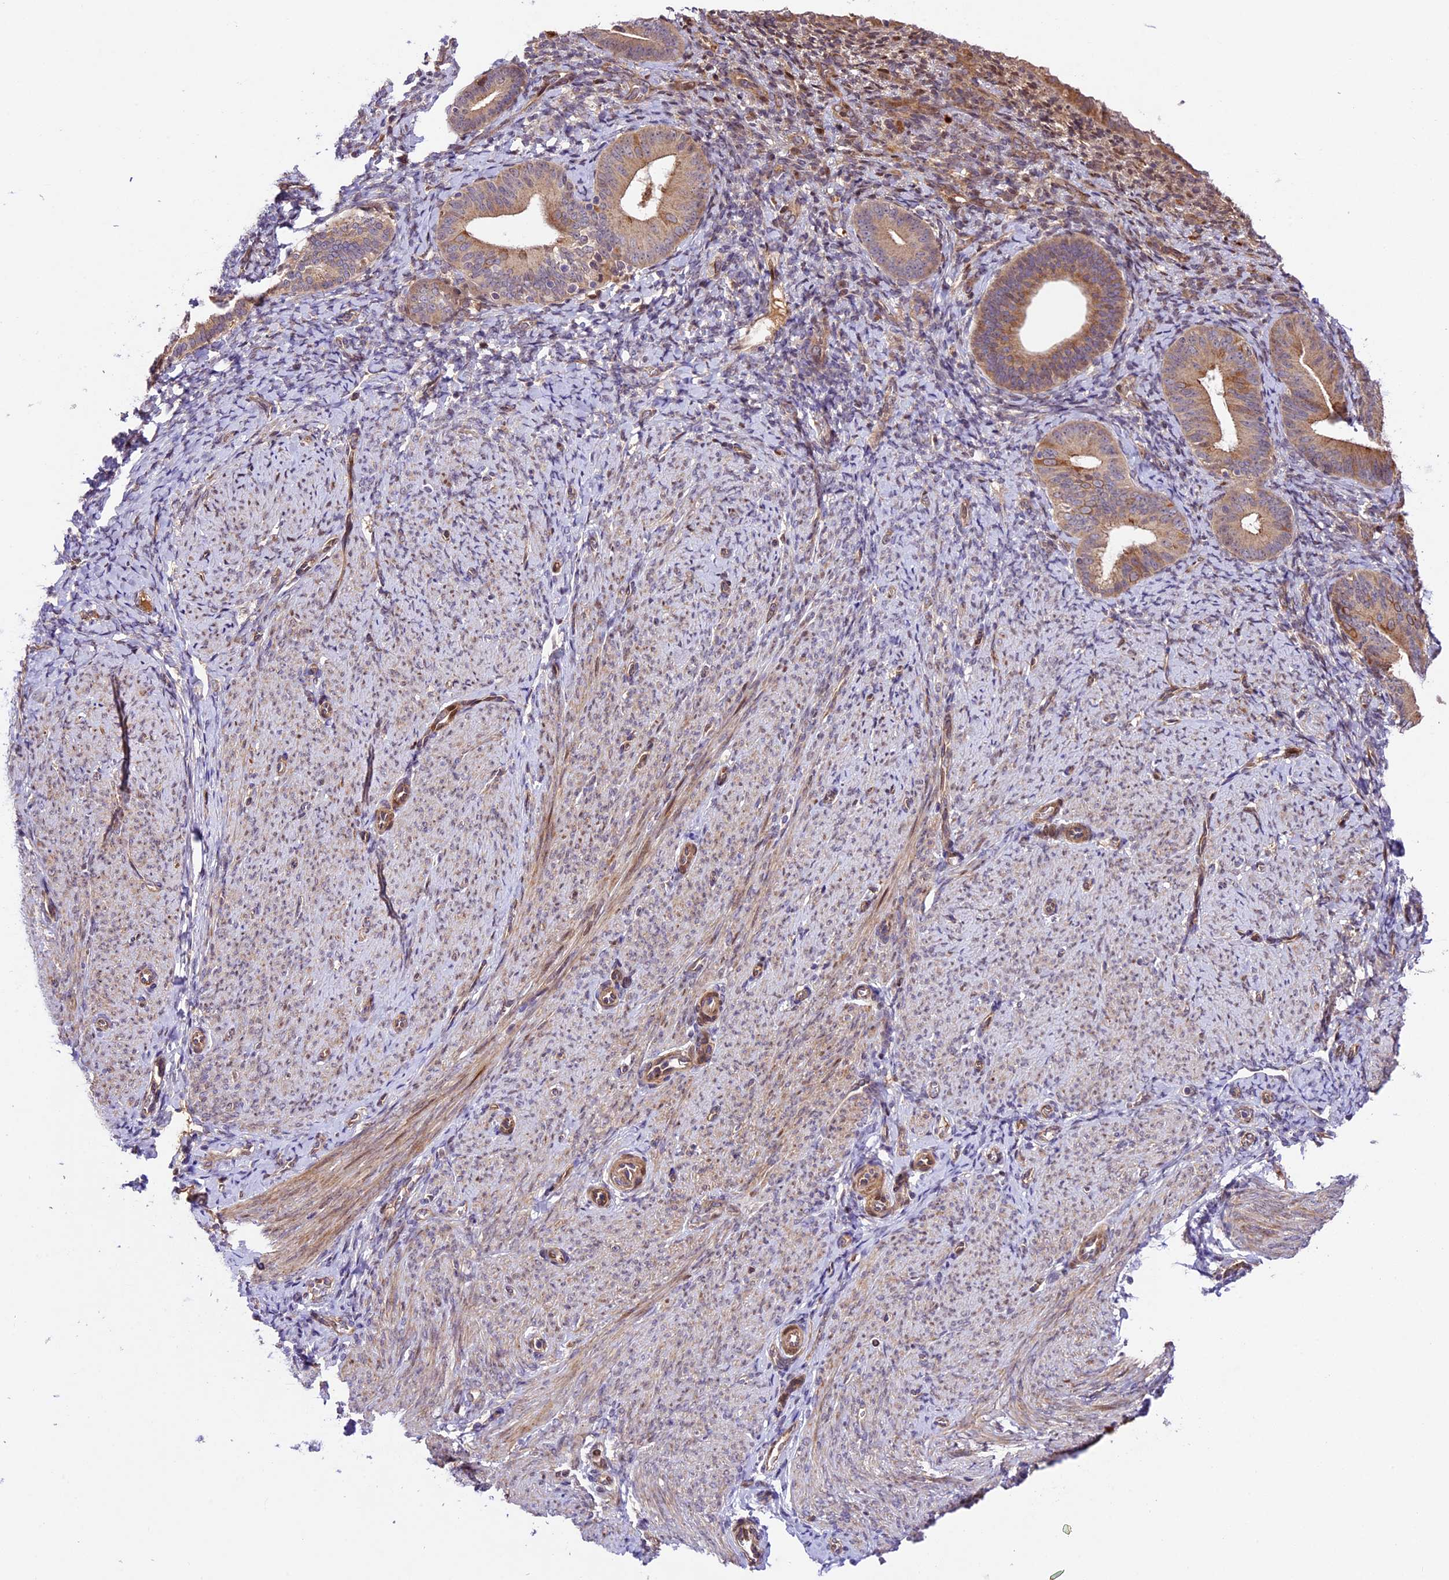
{"staining": {"intensity": "moderate", "quantity": "<25%", "location": "cytoplasmic/membranous"}, "tissue": "endometrium", "cell_type": "Cells in endometrial stroma", "image_type": "normal", "snomed": [{"axis": "morphology", "description": "Normal tissue, NOS"}, {"axis": "topography", "description": "Endometrium"}], "caption": "Unremarkable endometrium exhibits moderate cytoplasmic/membranous positivity in approximately <25% of cells in endometrial stroma, visualized by immunohistochemistry.", "gene": "CCSER1", "patient": {"sex": "female", "age": 65}}